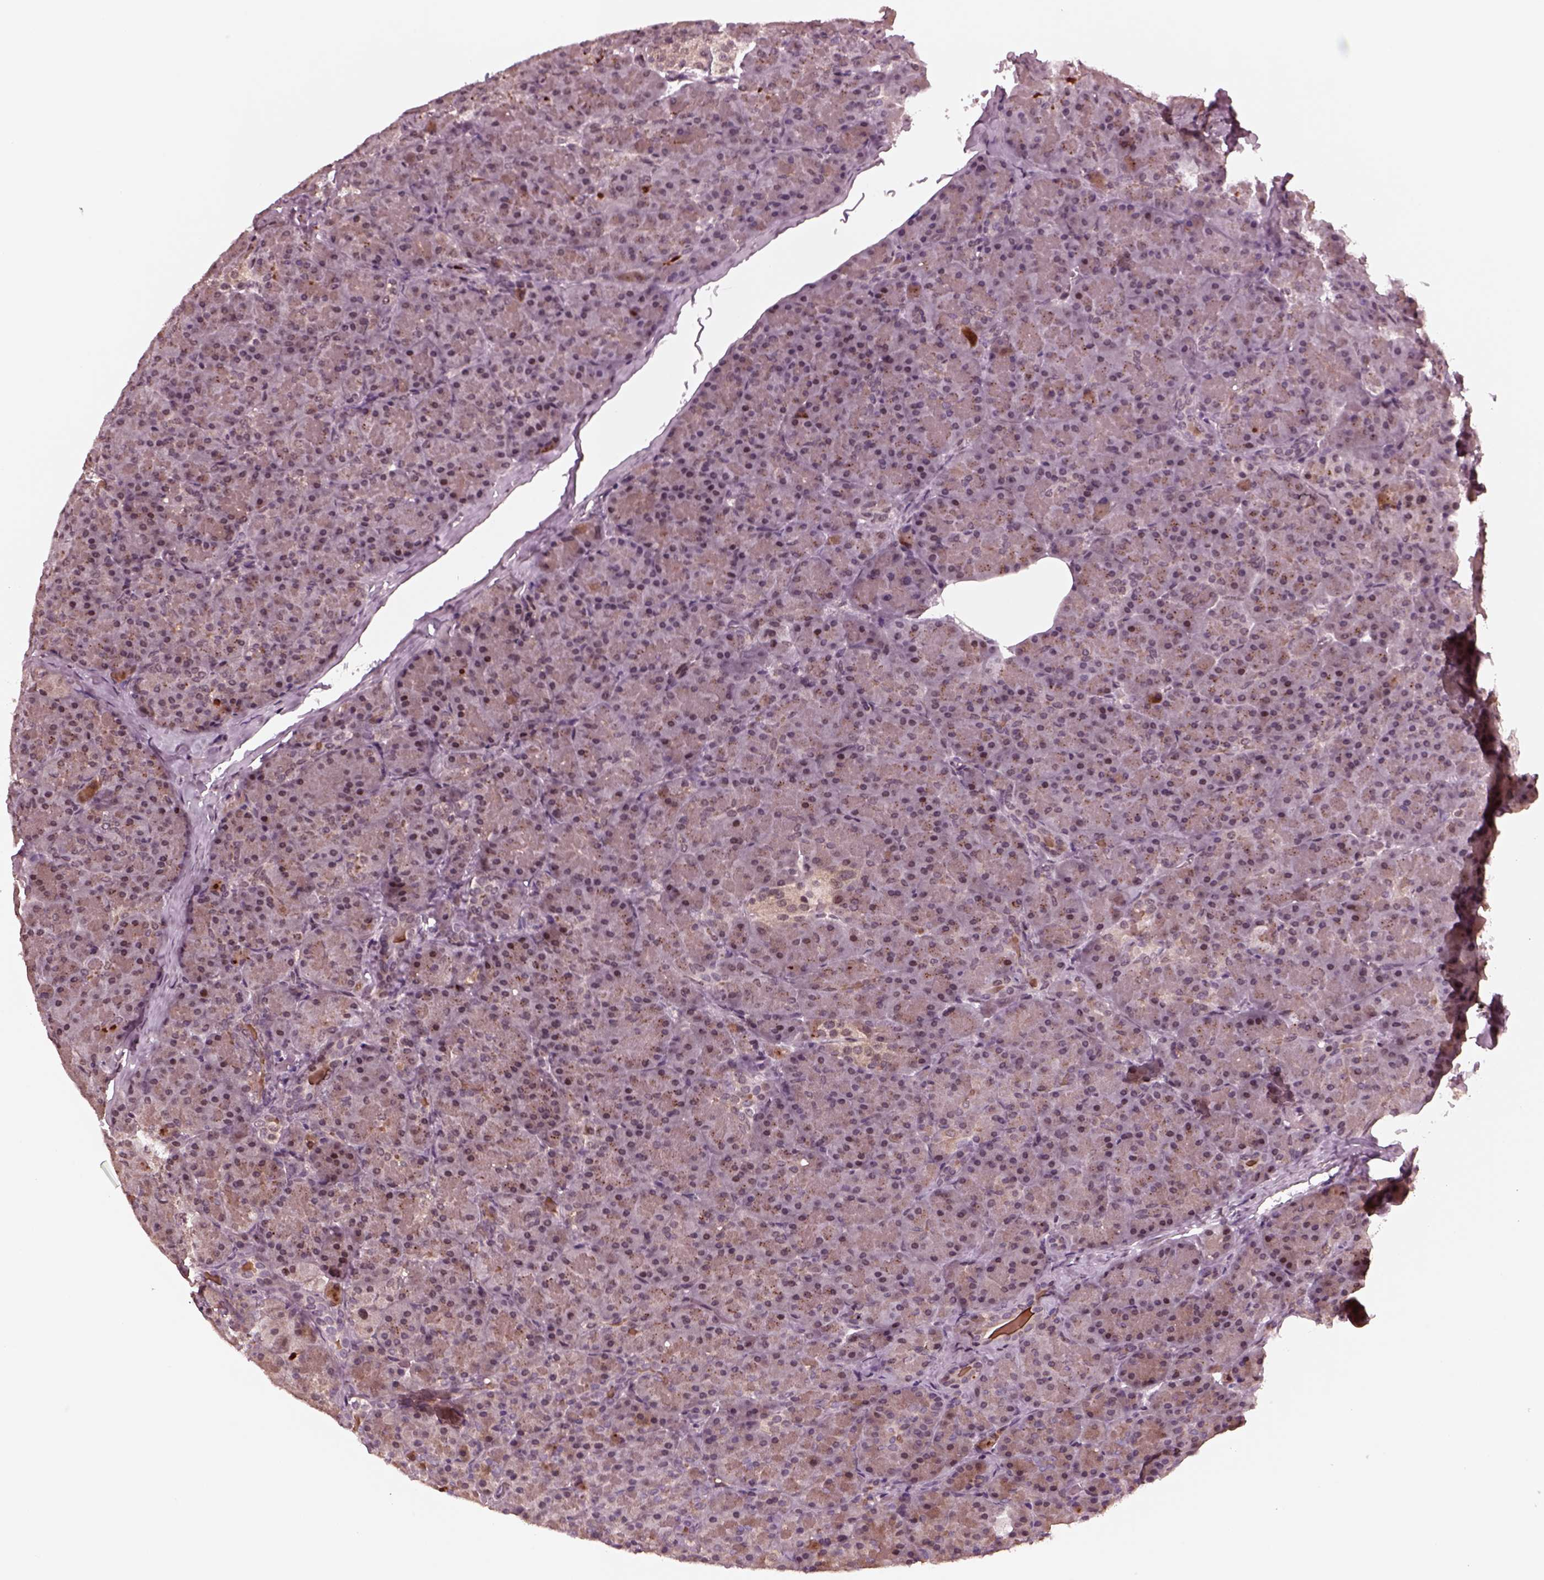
{"staining": {"intensity": "weak", "quantity": "<25%", "location": "nuclear"}, "tissue": "pancreas", "cell_type": "Exocrine glandular cells", "image_type": "normal", "snomed": [{"axis": "morphology", "description": "Normal tissue, NOS"}, {"axis": "topography", "description": "Pancreas"}], "caption": "High power microscopy photomicrograph of an IHC histopathology image of benign pancreas, revealing no significant expression in exocrine glandular cells.", "gene": "NAP1L5", "patient": {"sex": "male", "age": 57}}